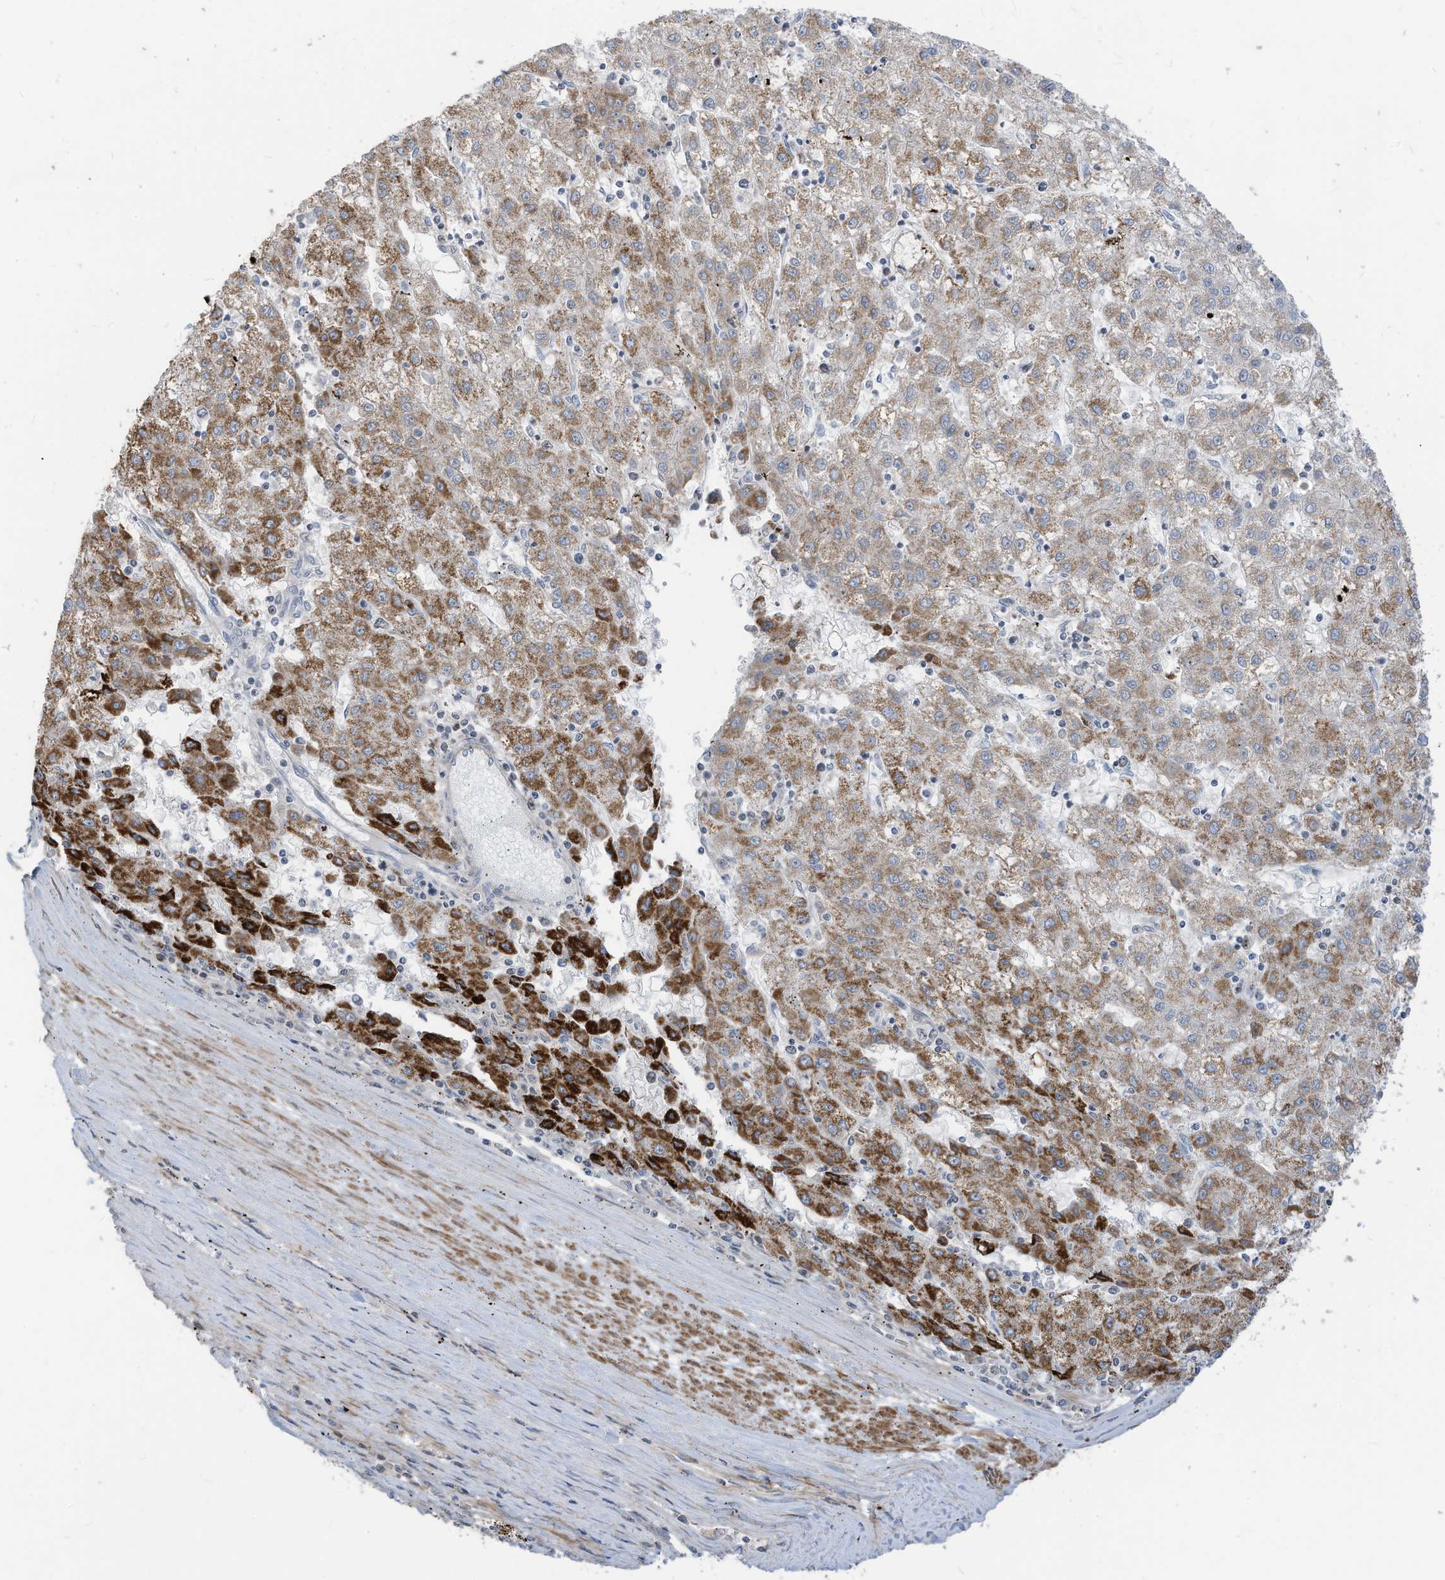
{"staining": {"intensity": "moderate", "quantity": ">75%", "location": "cytoplasmic/membranous"}, "tissue": "liver cancer", "cell_type": "Tumor cells", "image_type": "cancer", "snomed": [{"axis": "morphology", "description": "Carcinoma, Hepatocellular, NOS"}, {"axis": "topography", "description": "Liver"}], "caption": "Protein expression analysis of human liver cancer (hepatocellular carcinoma) reveals moderate cytoplasmic/membranous expression in about >75% of tumor cells. (DAB IHC with brightfield microscopy, high magnification).", "gene": "GPATCH3", "patient": {"sex": "male", "age": 72}}